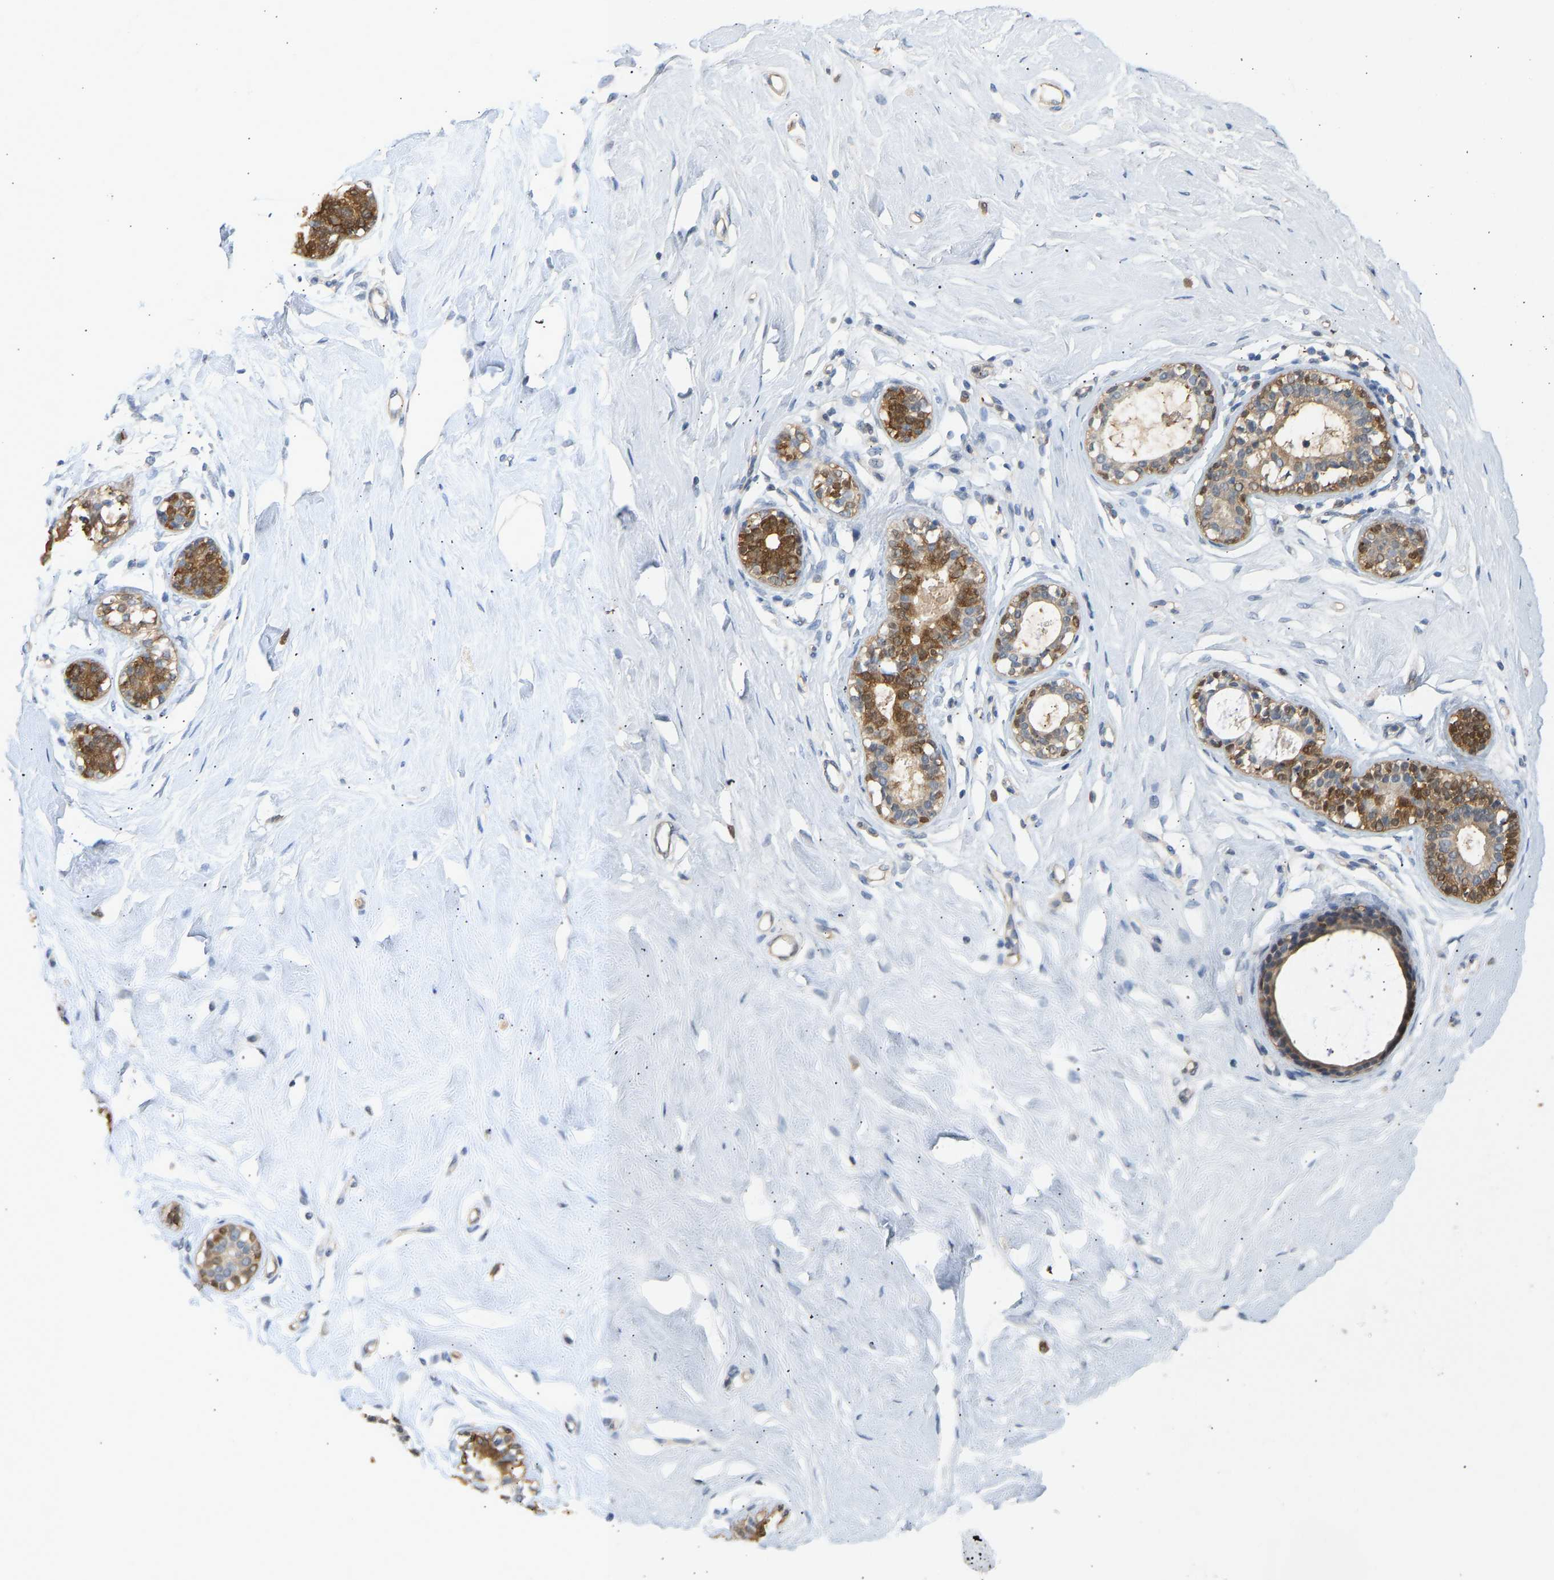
{"staining": {"intensity": "moderate", "quantity": ">75%", "location": "cytoplasmic/membranous,nuclear"}, "tissue": "breast", "cell_type": "Adipocytes", "image_type": "normal", "snomed": [{"axis": "morphology", "description": "Normal tissue, NOS"}, {"axis": "topography", "description": "Breast"}], "caption": "Moderate cytoplasmic/membranous,nuclear positivity for a protein is present in approximately >75% of adipocytes of unremarkable breast using immunohistochemistry.", "gene": "ENO1", "patient": {"sex": "female", "age": 23}}